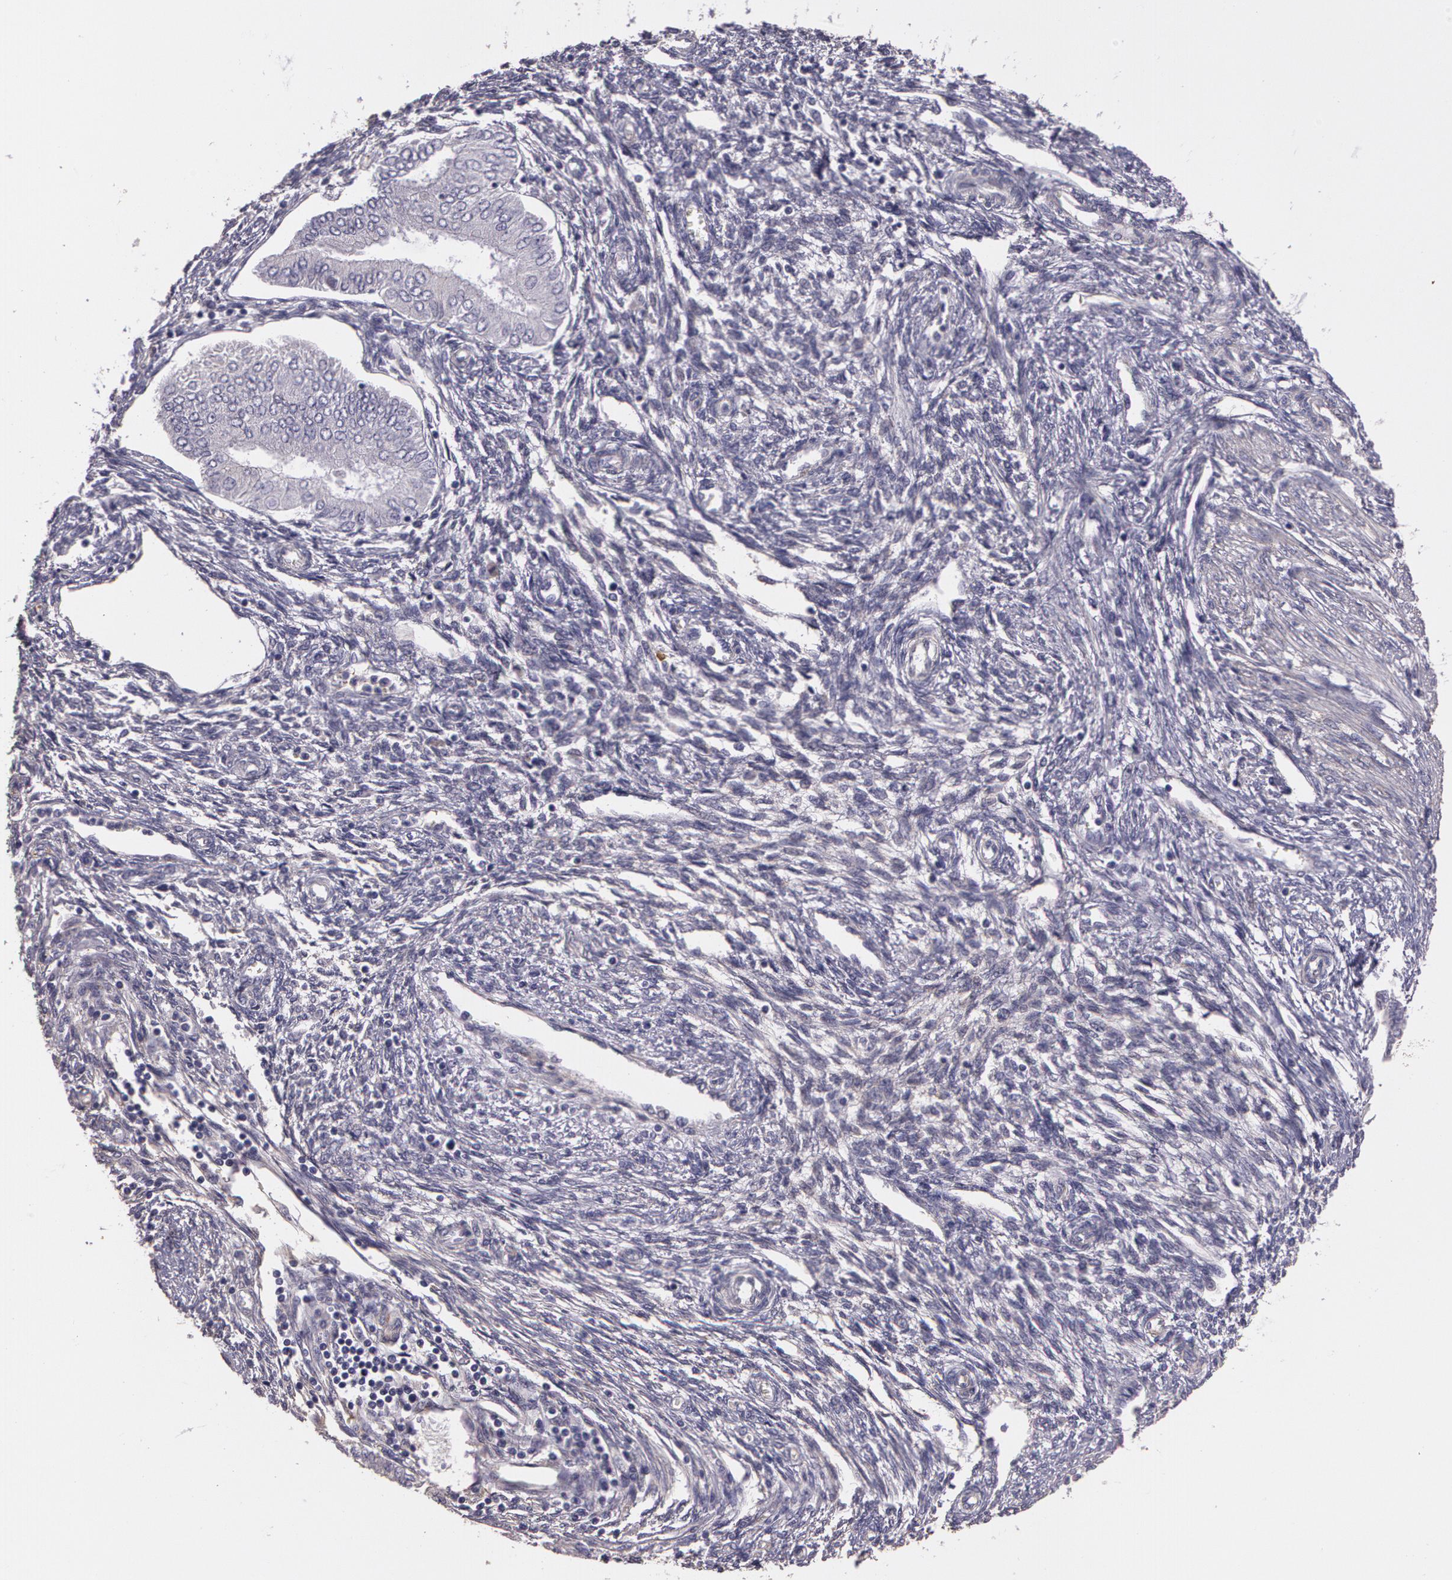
{"staining": {"intensity": "negative", "quantity": "none", "location": "none"}, "tissue": "endometrial cancer", "cell_type": "Tumor cells", "image_type": "cancer", "snomed": [{"axis": "morphology", "description": "Adenocarcinoma, NOS"}, {"axis": "topography", "description": "Endometrium"}], "caption": "A histopathology image of endometrial cancer stained for a protein demonstrates no brown staining in tumor cells.", "gene": "G2E3", "patient": {"sex": "female", "age": 51}}